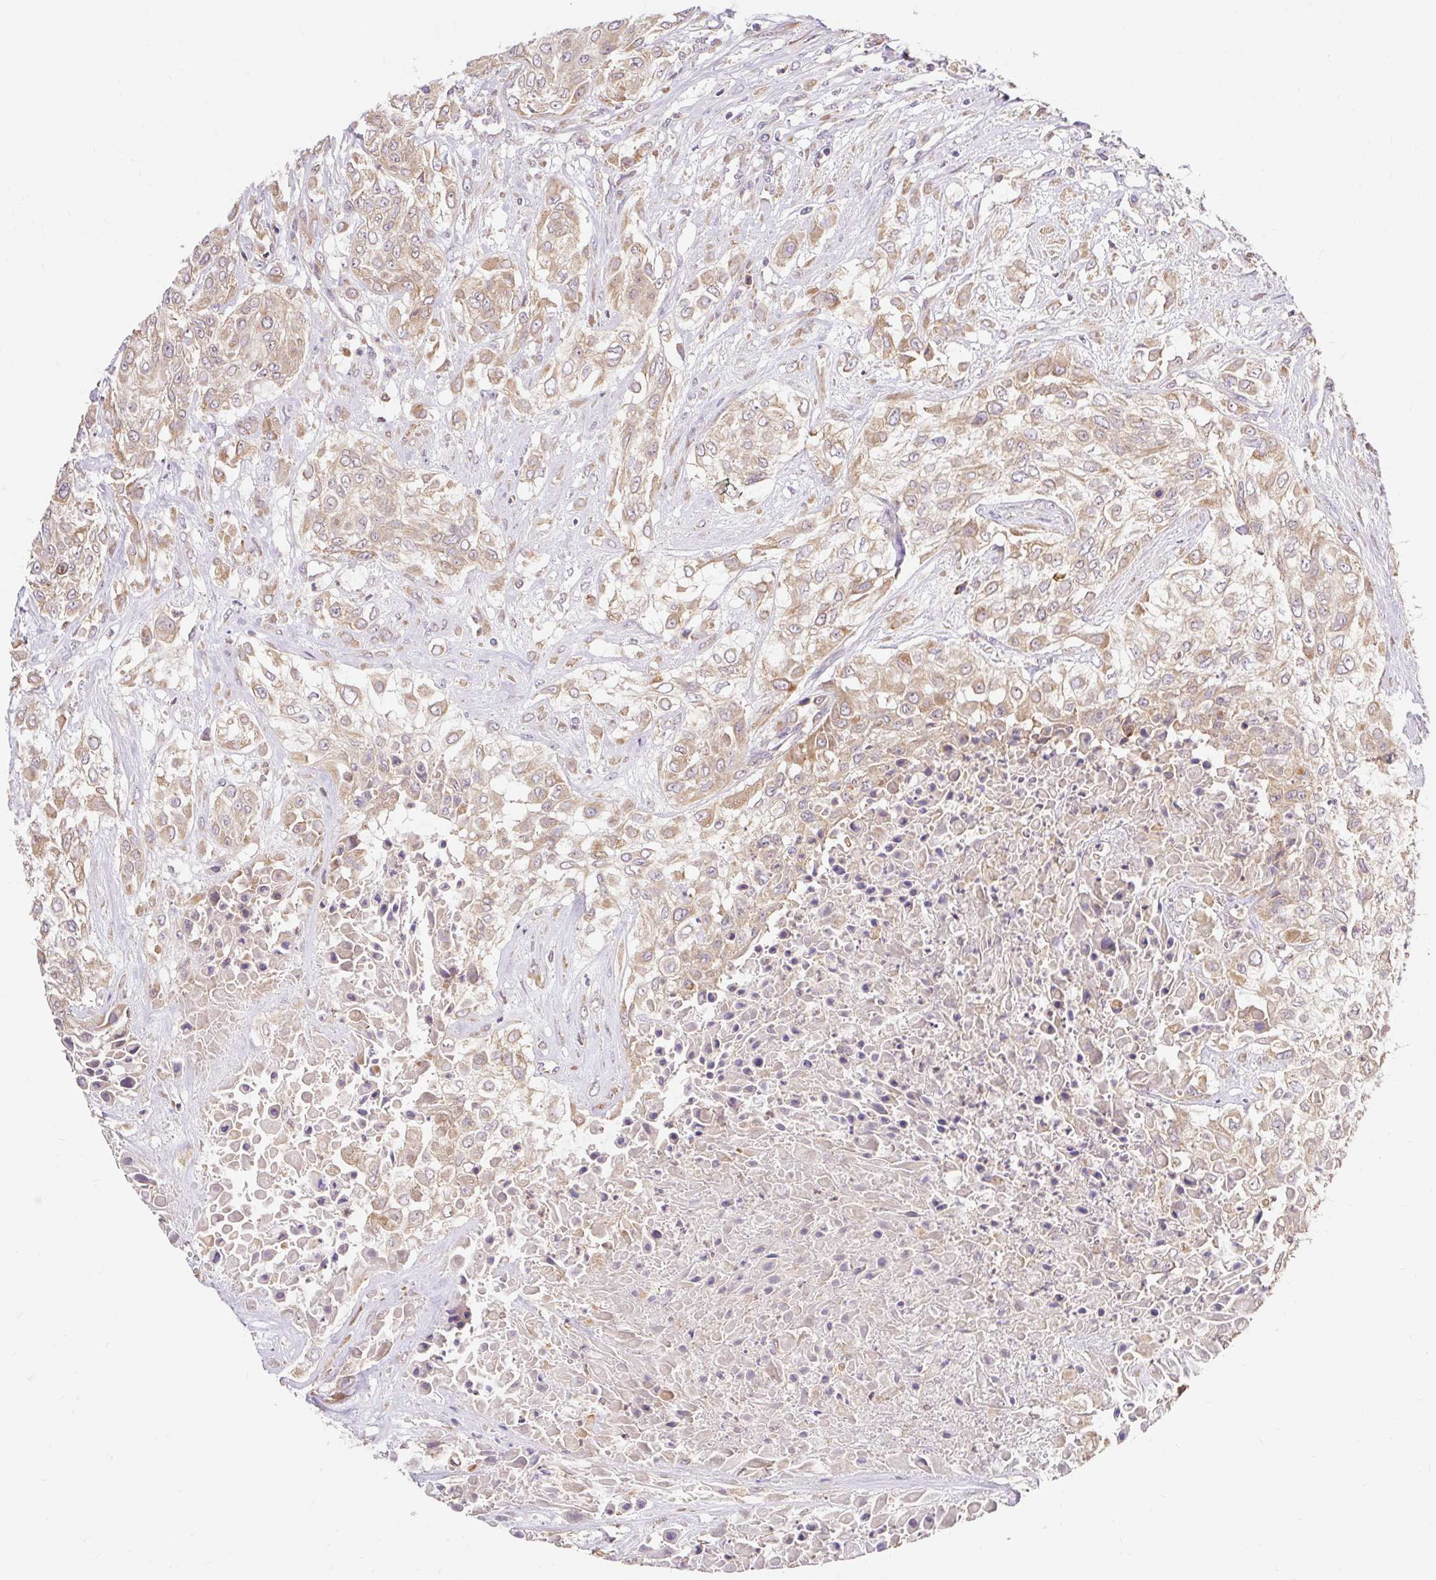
{"staining": {"intensity": "weak", "quantity": ">75%", "location": "cytoplasmic/membranous"}, "tissue": "urothelial cancer", "cell_type": "Tumor cells", "image_type": "cancer", "snomed": [{"axis": "morphology", "description": "Urothelial carcinoma, High grade"}, {"axis": "topography", "description": "Urinary bladder"}], "caption": "The photomicrograph shows staining of urothelial carcinoma (high-grade), revealing weak cytoplasmic/membranous protein positivity (brown color) within tumor cells. (DAB = brown stain, brightfield microscopy at high magnification).", "gene": "SEC63", "patient": {"sex": "male", "age": 57}}